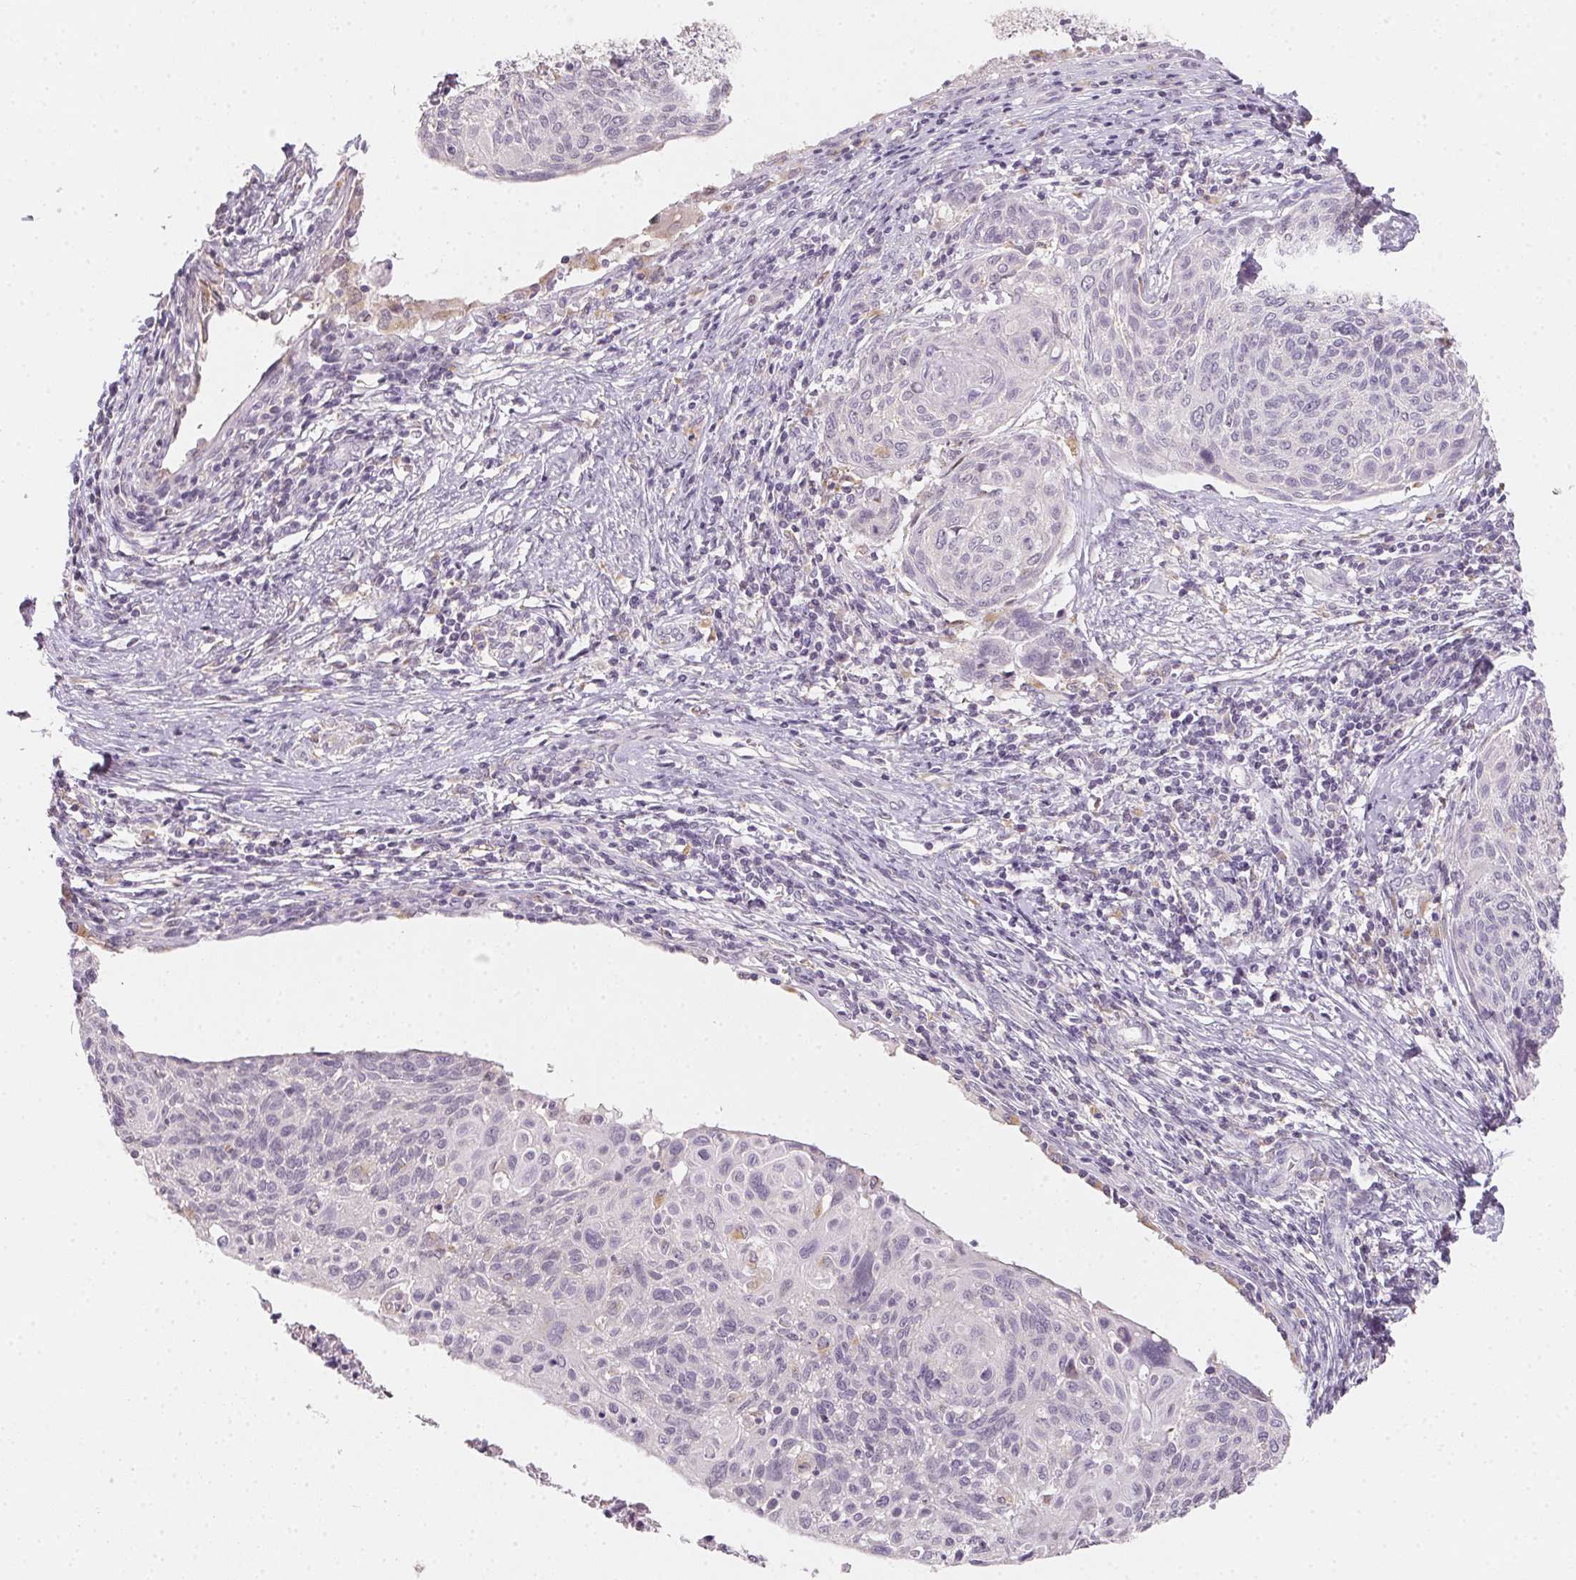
{"staining": {"intensity": "negative", "quantity": "none", "location": "none"}, "tissue": "cervical cancer", "cell_type": "Tumor cells", "image_type": "cancer", "snomed": [{"axis": "morphology", "description": "Squamous cell carcinoma, NOS"}, {"axis": "topography", "description": "Cervix"}], "caption": "Cervical squamous cell carcinoma was stained to show a protein in brown. There is no significant staining in tumor cells.", "gene": "SLC6A18", "patient": {"sex": "female", "age": 49}}